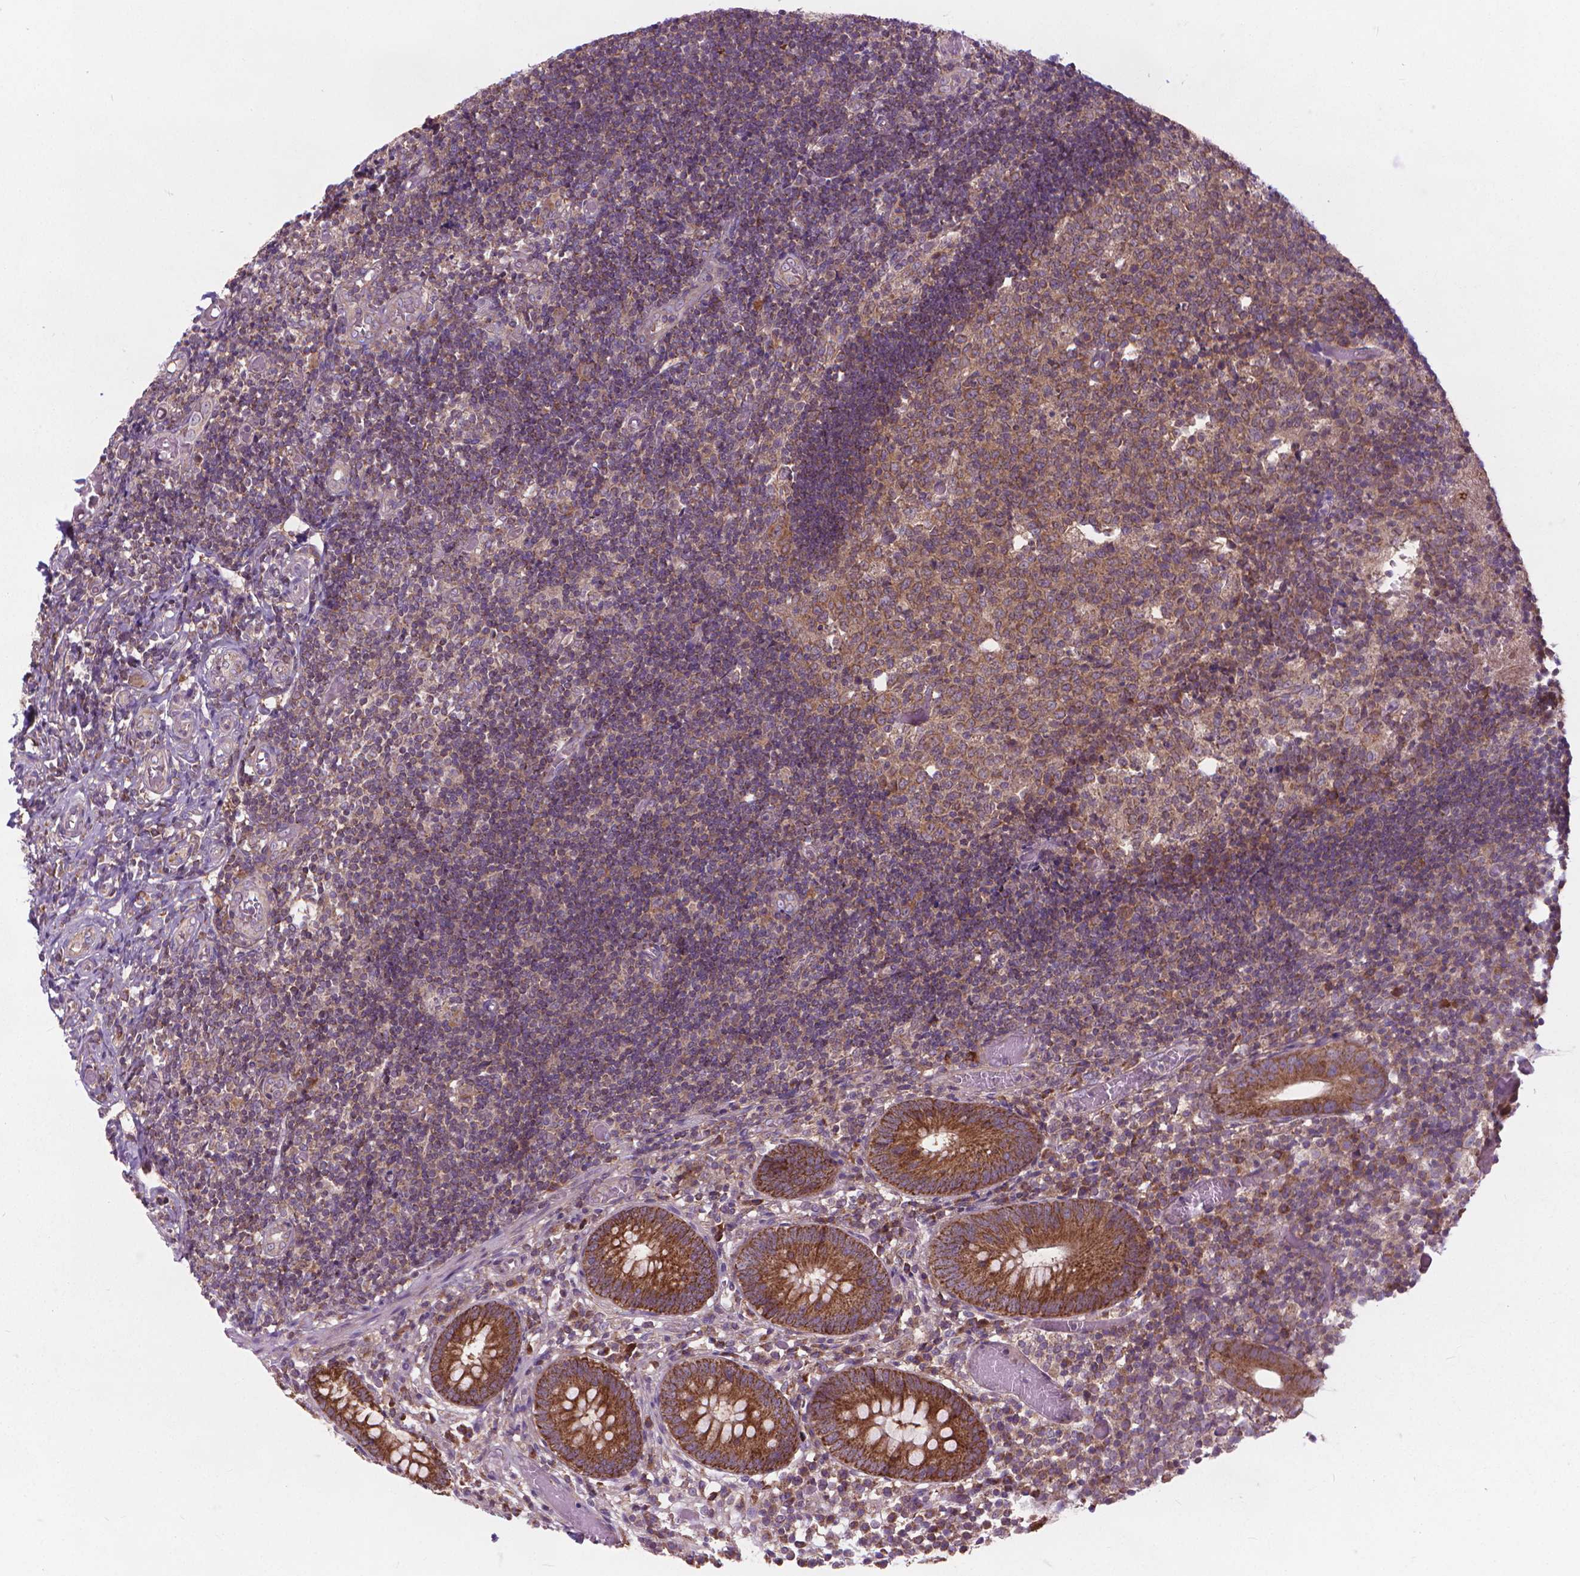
{"staining": {"intensity": "strong", "quantity": ">75%", "location": "cytoplasmic/membranous"}, "tissue": "appendix", "cell_type": "Glandular cells", "image_type": "normal", "snomed": [{"axis": "morphology", "description": "Normal tissue, NOS"}, {"axis": "topography", "description": "Appendix"}], "caption": "Protein analysis of unremarkable appendix reveals strong cytoplasmic/membranous staining in about >75% of glandular cells.", "gene": "NUDT1", "patient": {"sex": "female", "age": 32}}